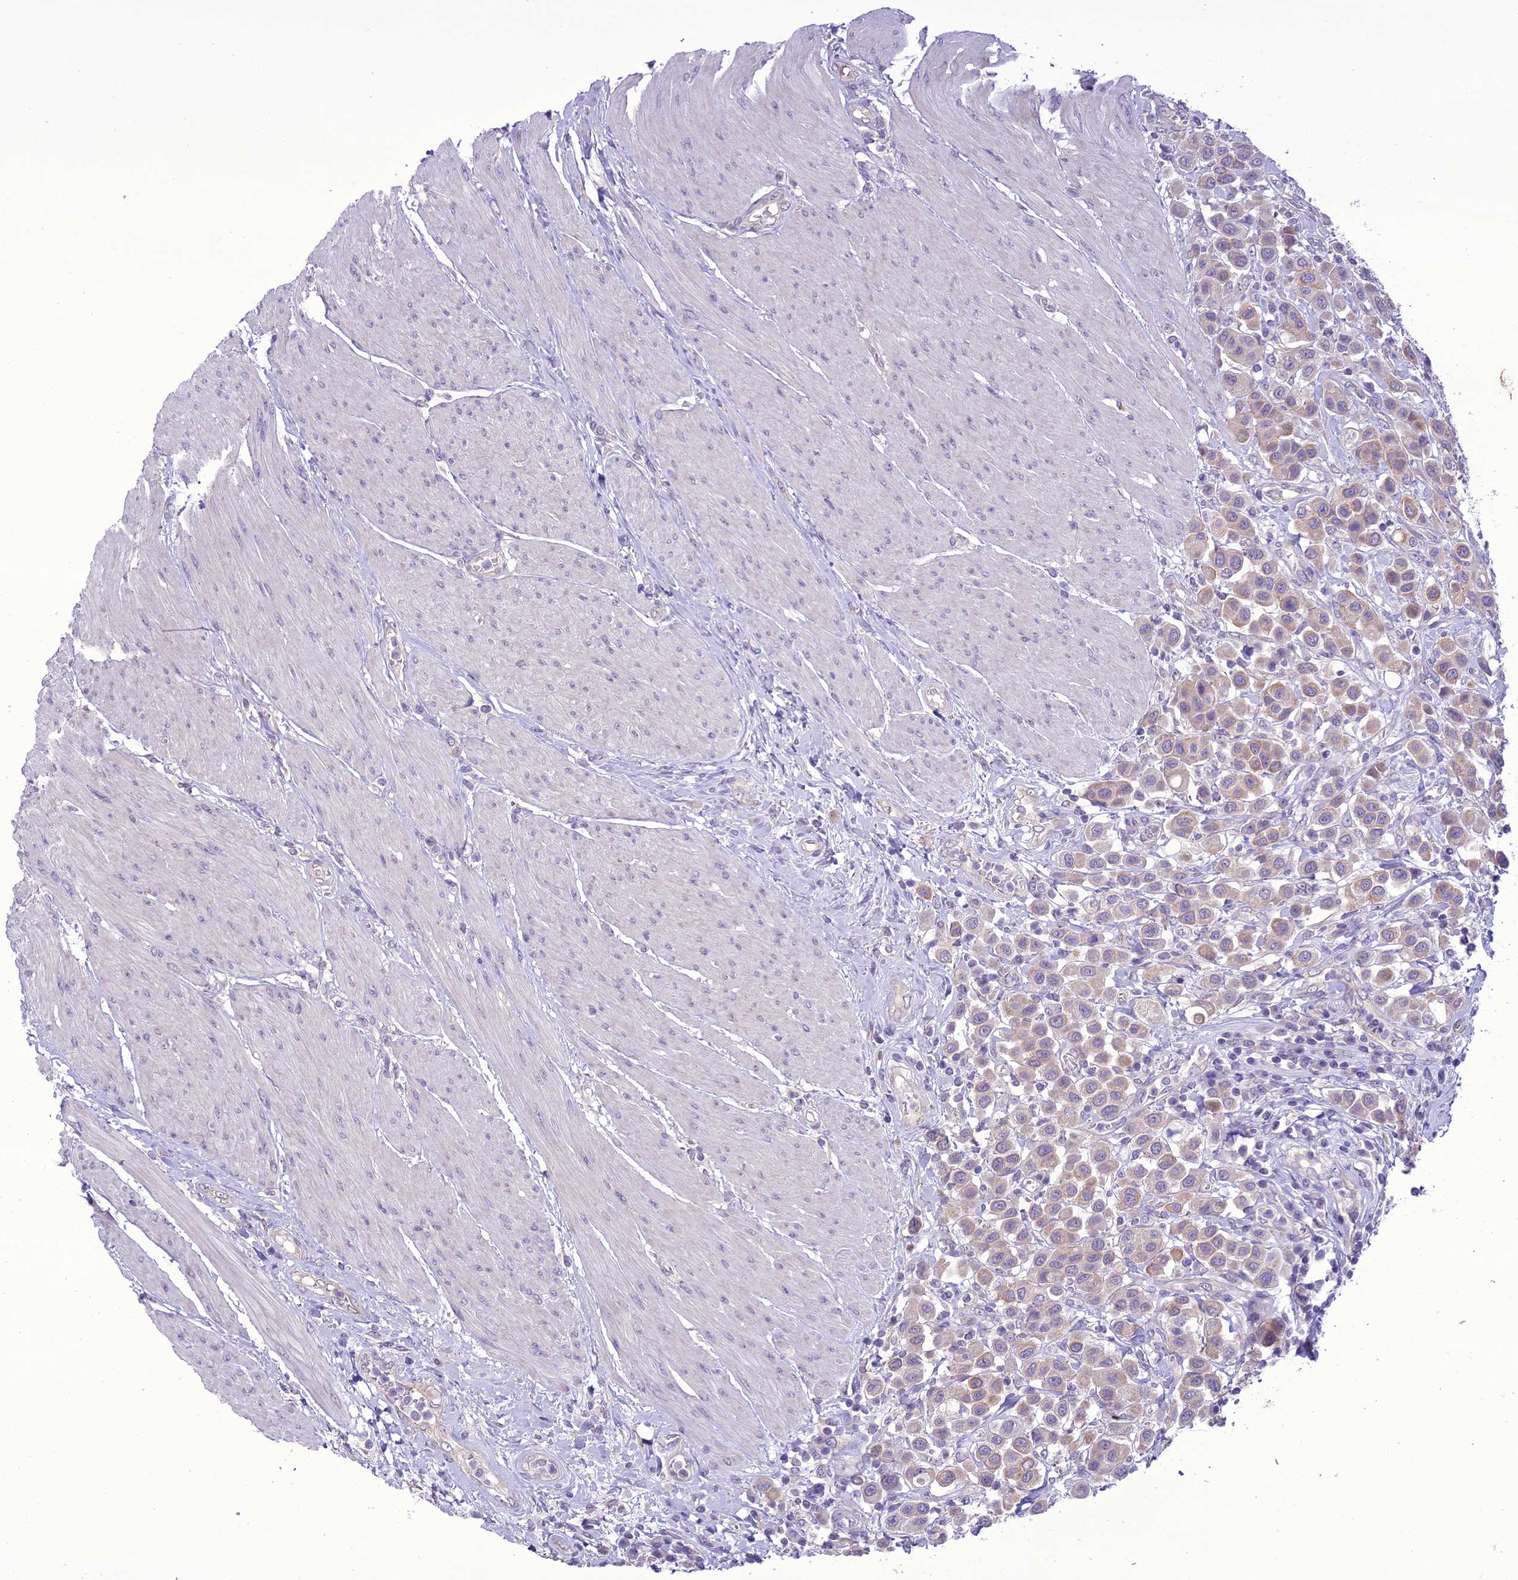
{"staining": {"intensity": "weak", "quantity": "25%-75%", "location": "cytoplasmic/membranous"}, "tissue": "urothelial cancer", "cell_type": "Tumor cells", "image_type": "cancer", "snomed": [{"axis": "morphology", "description": "Urothelial carcinoma, High grade"}, {"axis": "topography", "description": "Urinary bladder"}], "caption": "Immunohistochemical staining of high-grade urothelial carcinoma displays weak cytoplasmic/membranous protein staining in about 25%-75% of tumor cells. (IHC, brightfield microscopy, high magnification).", "gene": "SCRT1", "patient": {"sex": "male", "age": 50}}